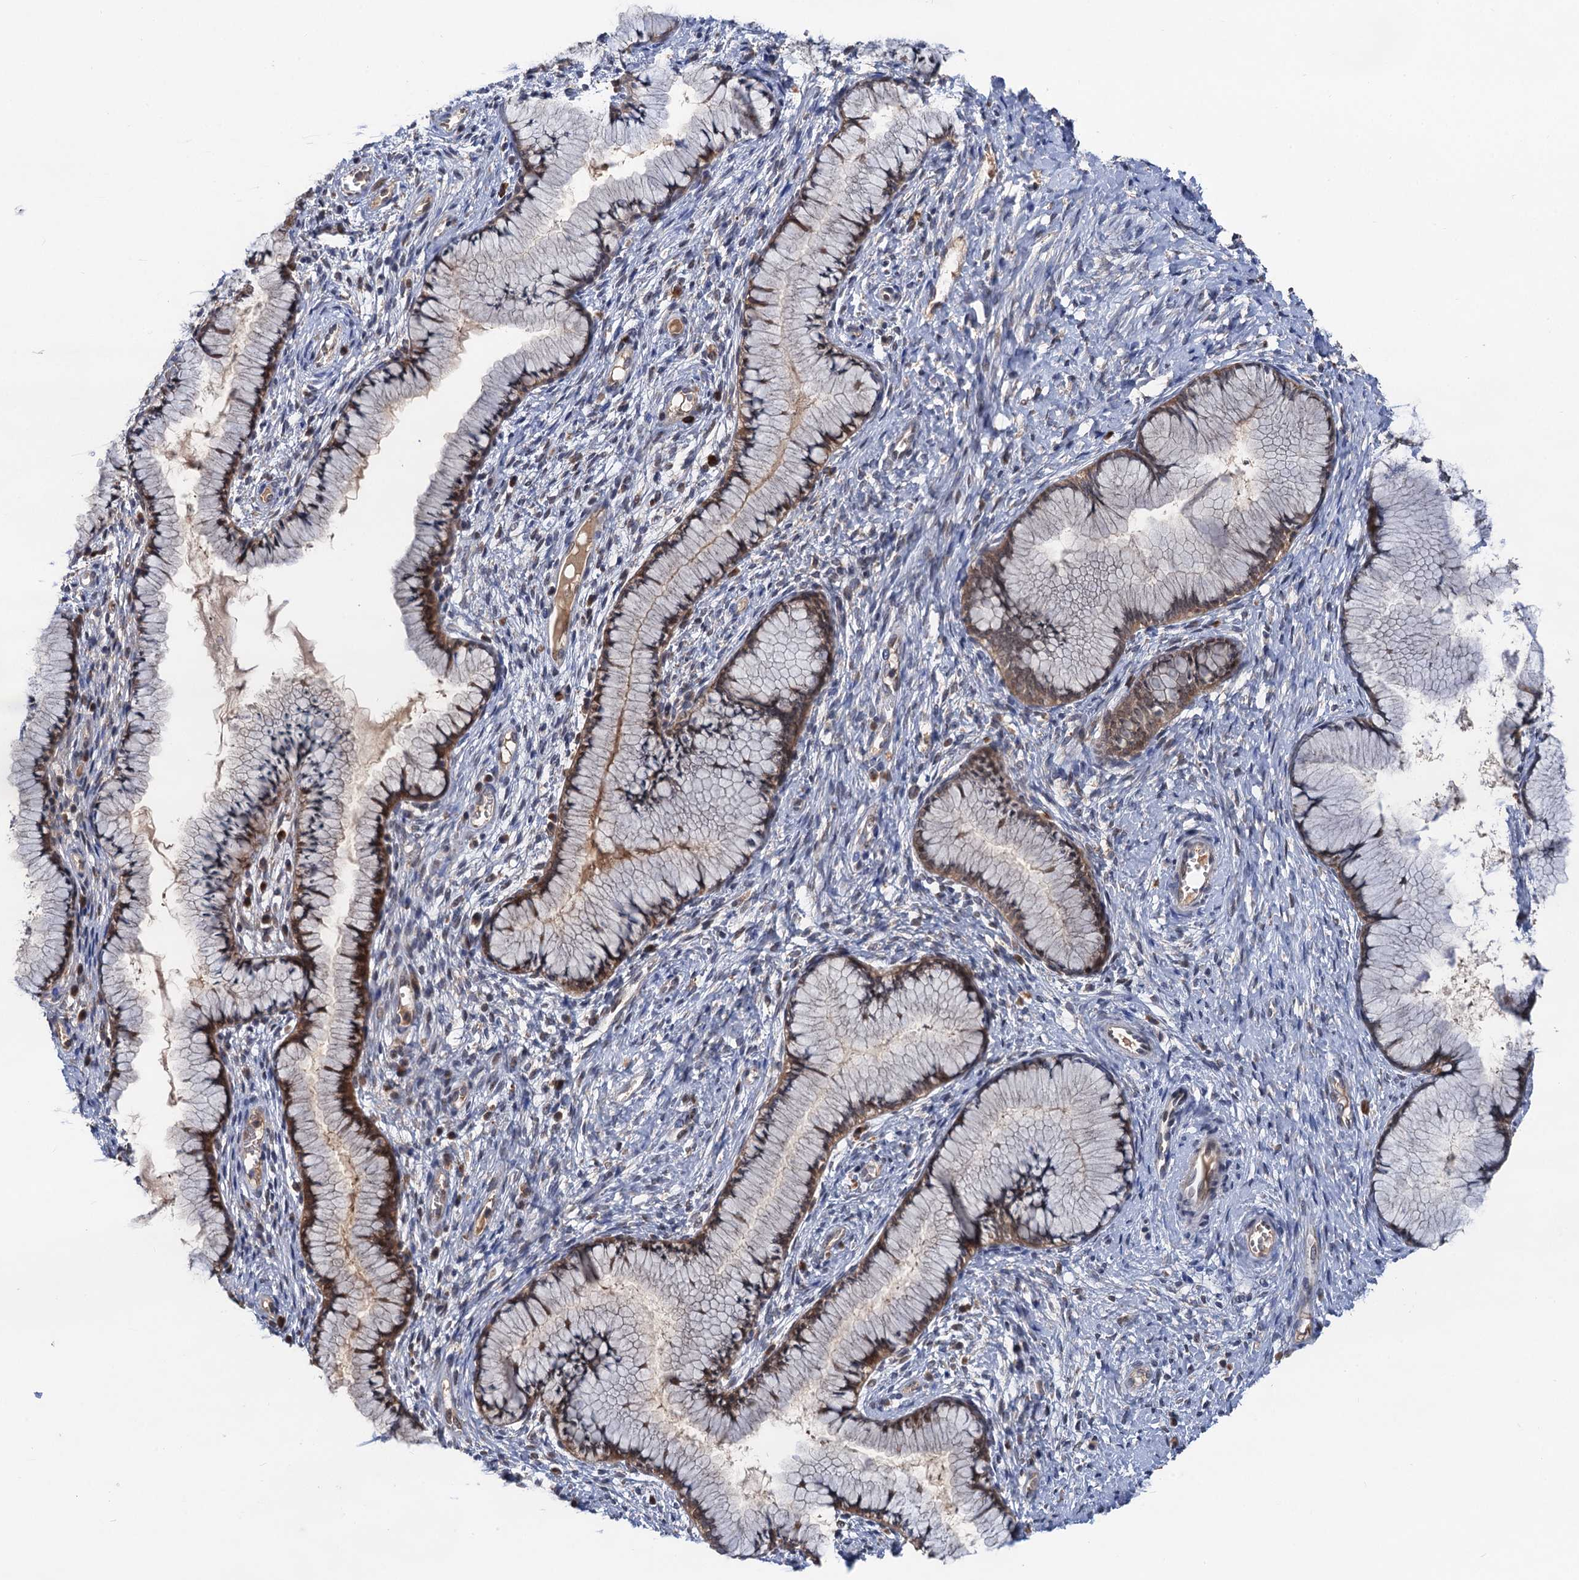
{"staining": {"intensity": "moderate", "quantity": "25%-75%", "location": "cytoplasmic/membranous"}, "tissue": "cervix", "cell_type": "Glandular cells", "image_type": "normal", "snomed": [{"axis": "morphology", "description": "Normal tissue, NOS"}, {"axis": "topography", "description": "Cervix"}], "caption": "Cervix stained with a brown dye shows moderate cytoplasmic/membranous positive positivity in about 25%-75% of glandular cells.", "gene": "TMEM39B", "patient": {"sex": "female", "age": 42}}